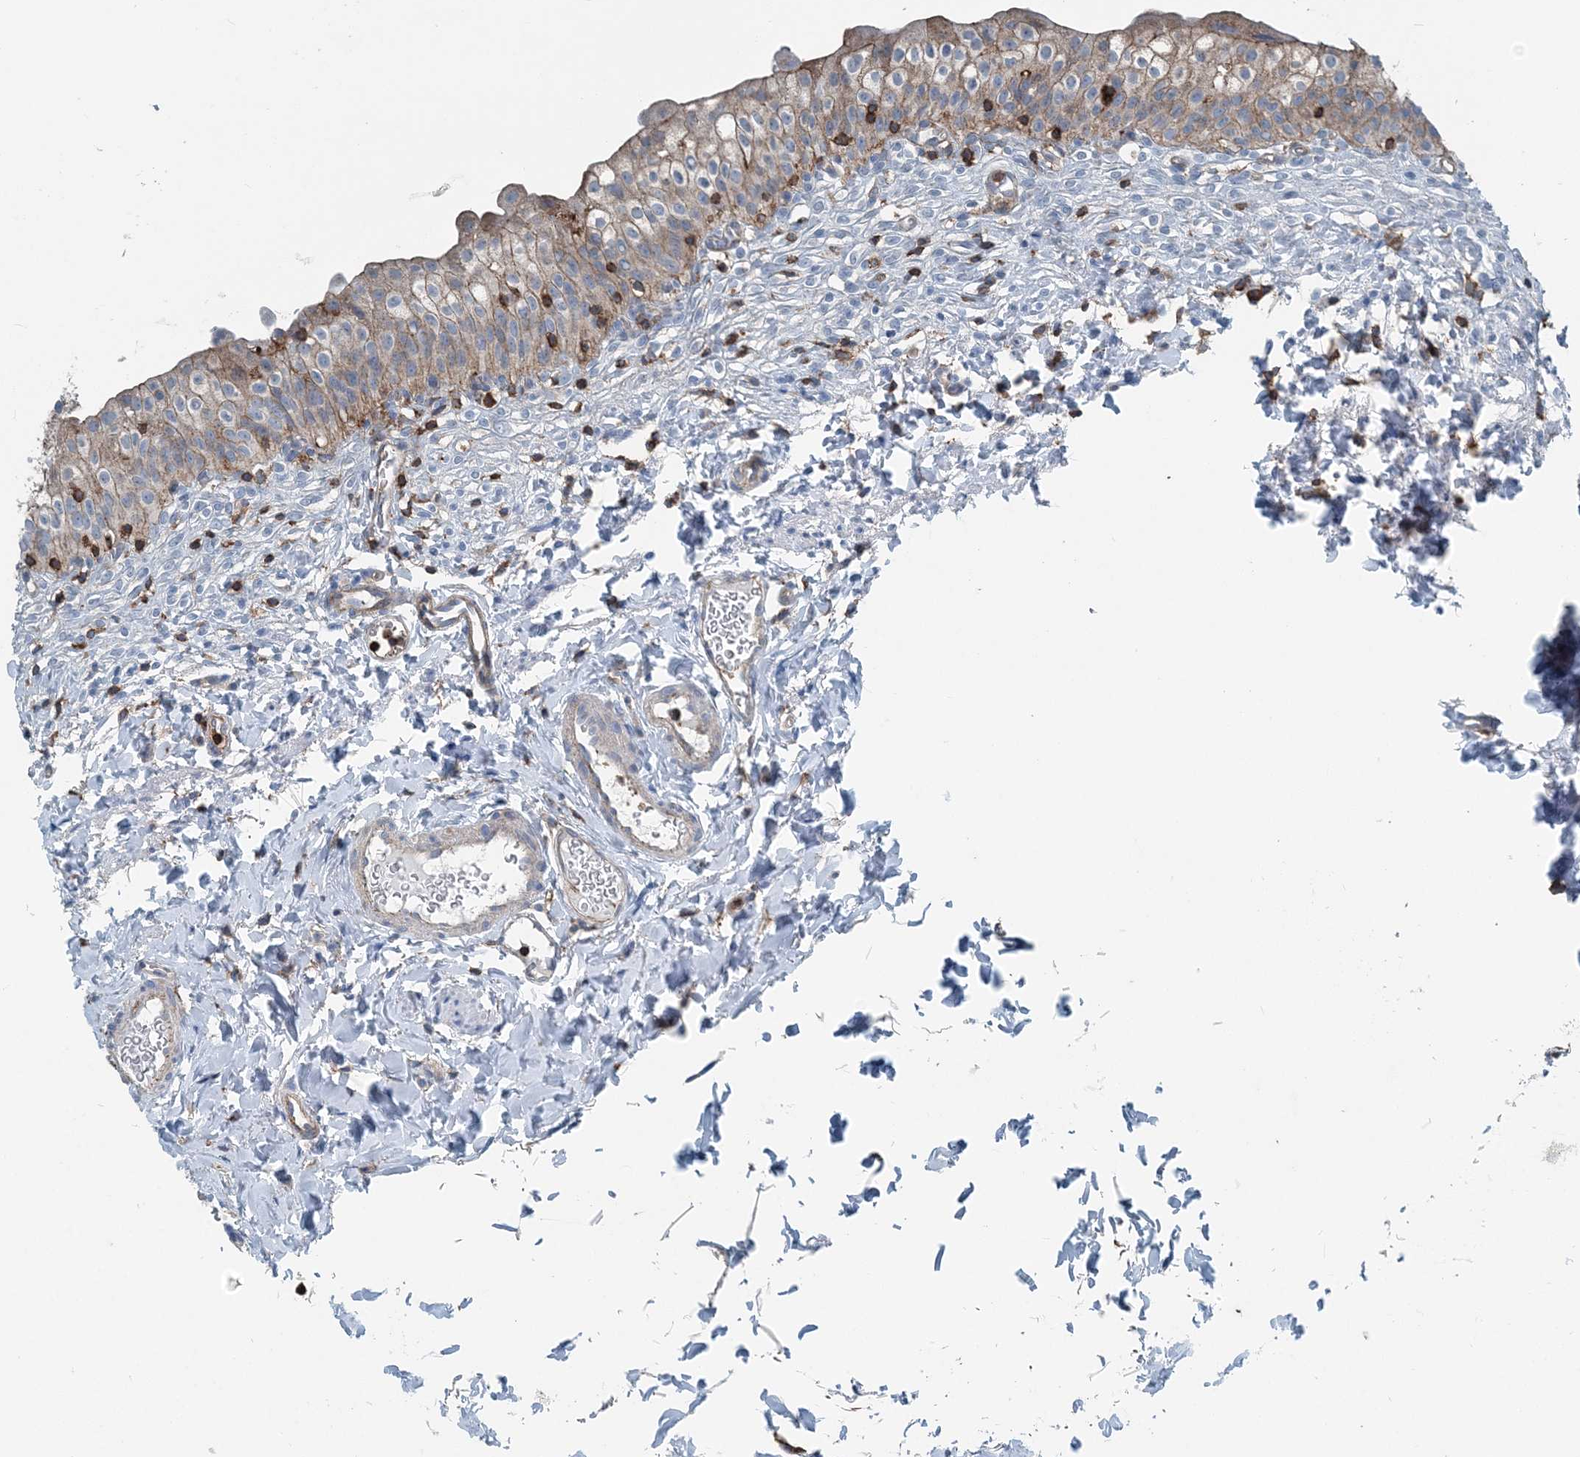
{"staining": {"intensity": "moderate", "quantity": "25%-75%", "location": "cytoplasmic/membranous"}, "tissue": "urinary bladder", "cell_type": "Urothelial cells", "image_type": "normal", "snomed": [{"axis": "morphology", "description": "Normal tissue, NOS"}, {"axis": "topography", "description": "Urinary bladder"}], "caption": "Immunohistochemical staining of benign human urinary bladder shows 25%-75% levels of moderate cytoplasmic/membranous protein expression in approximately 25%-75% of urothelial cells. Nuclei are stained in blue.", "gene": "CFL1", "patient": {"sex": "male", "age": 55}}